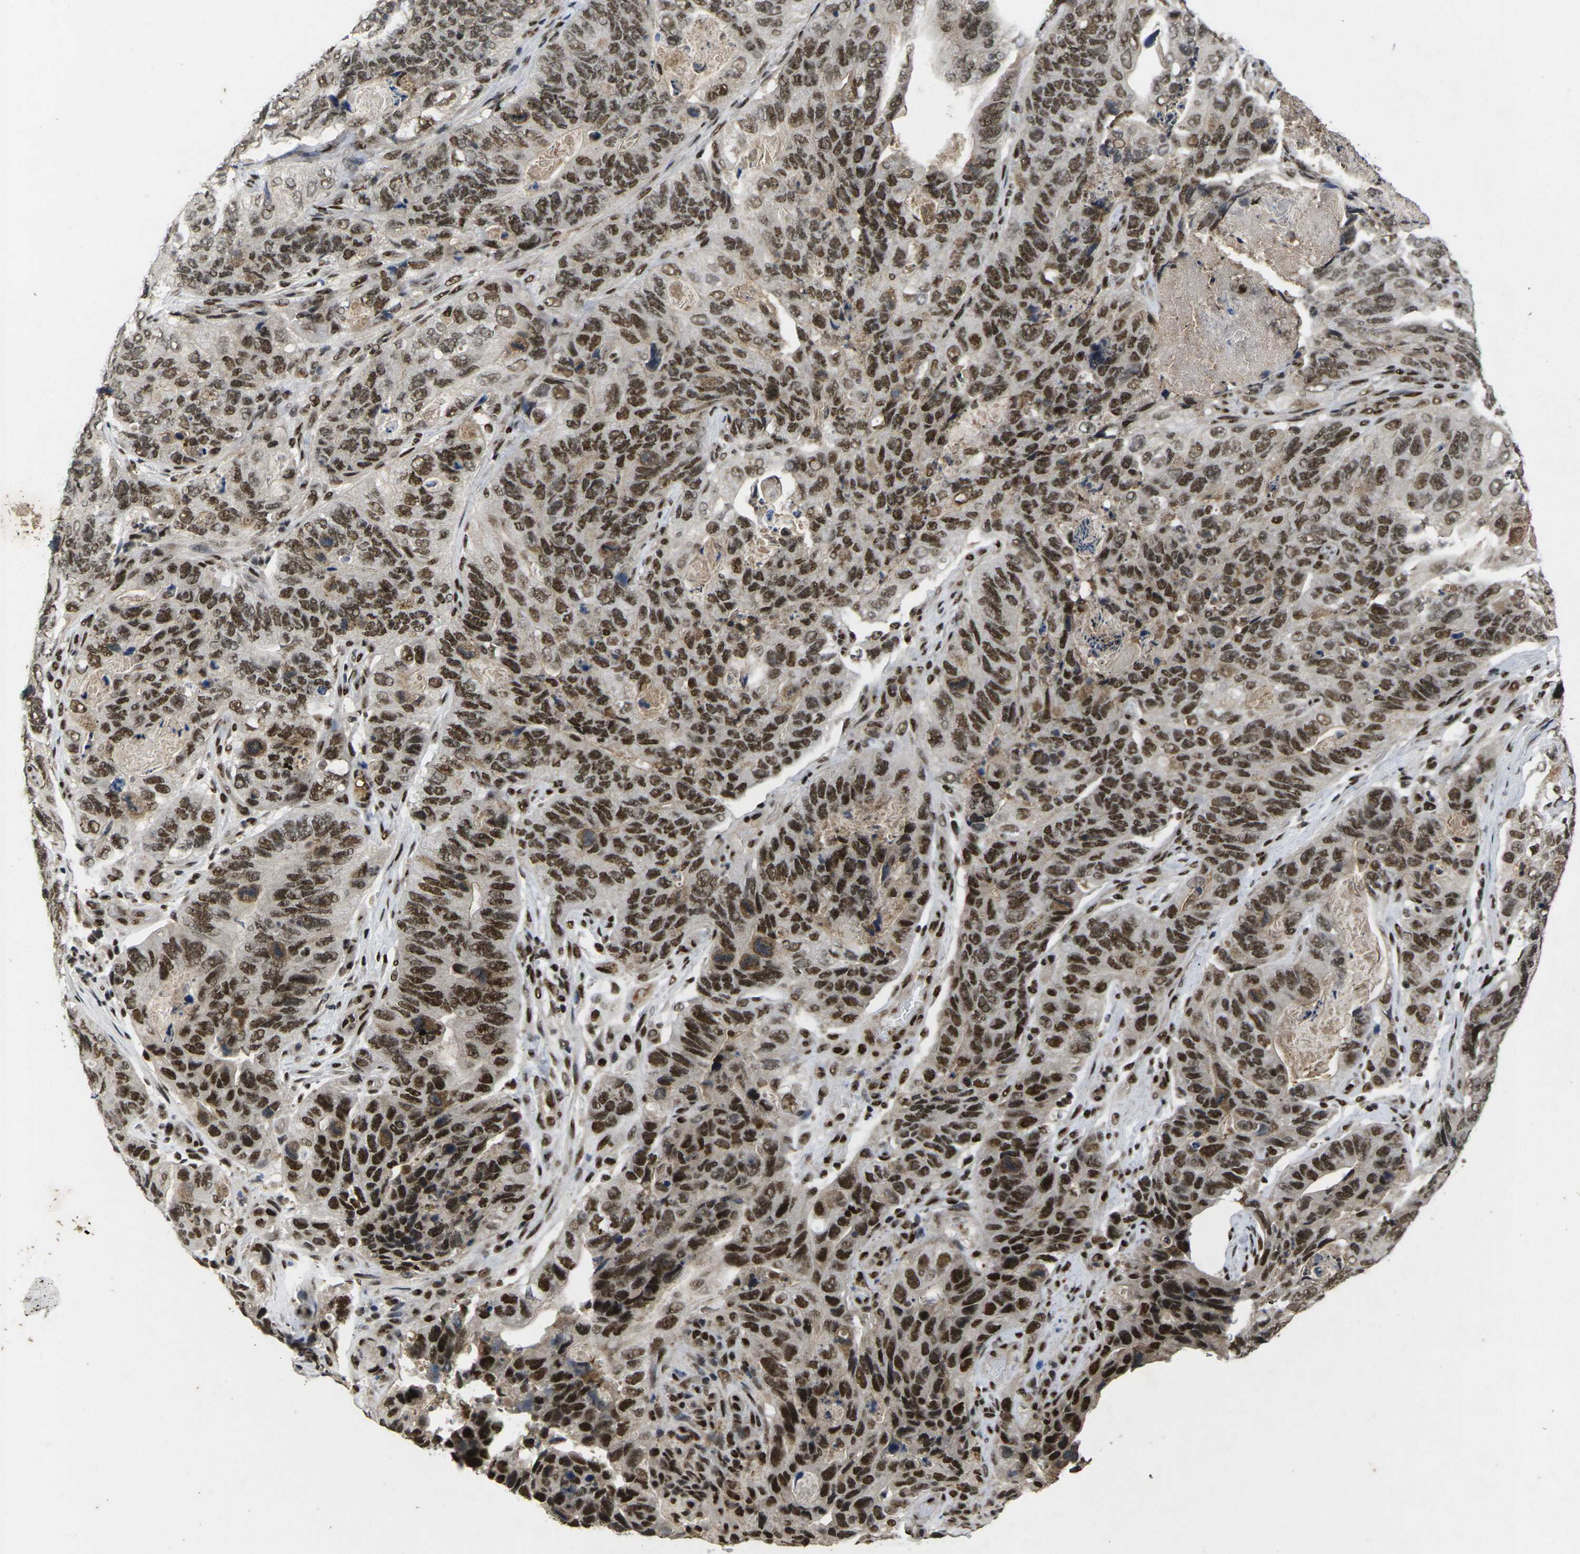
{"staining": {"intensity": "strong", "quantity": ">75%", "location": "nuclear"}, "tissue": "stomach cancer", "cell_type": "Tumor cells", "image_type": "cancer", "snomed": [{"axis": "morphology", "description": "Adenocarcinoma, NOS"}, {"axis": "topography", "description": "Stomach"}], "caption": "Stomach adenocarcinoma stained for a protein (brown) displays strong nuclear positive staining in approximately >75% of tumor cells.", "gene": "GTF2E1", "patient": {"sex": "female", "age": 89}}